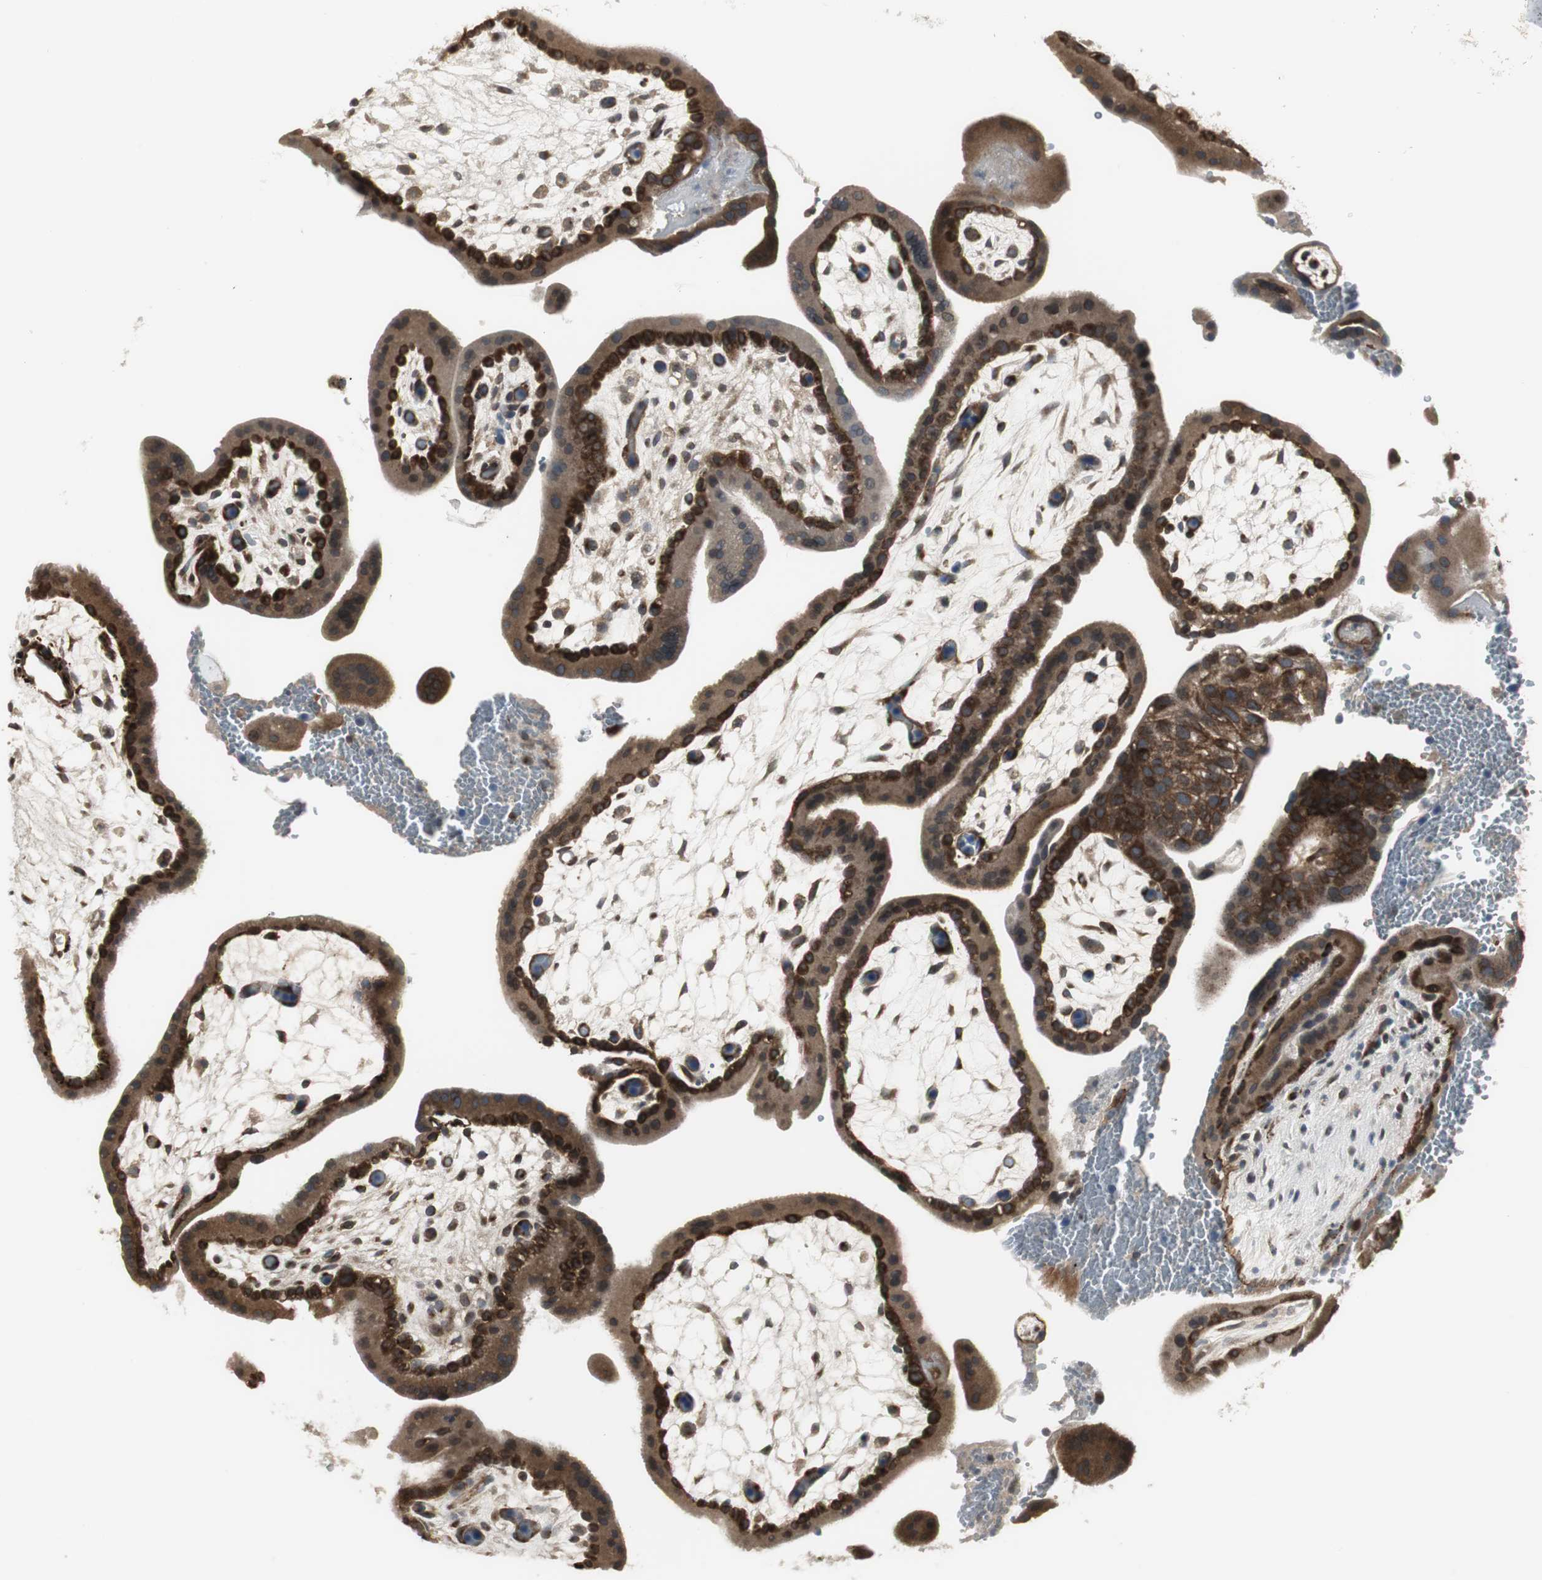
{"staining": {"intensity": "moderate", "quantity": ">75%", "location": "cytoplasmic/membranous"}, "tissue": "placenta", "cell_type": "Decidual cells", "image_type": "normal", "snomed": [{"axis": "morphology", "description": "Normal tissue, NOS"}, {"axis": "topography", "description": "Placenta"}], "caption": "Placenta was stained to show a protein in brown. There is medium levels of moderate cytoplasmic/membranous staining in about >75% of decidual cells. The staining is performed using DAB brown chromogen to label protein expression. The nuclei are counter-stained blue using hematoxylin.", "gene": "SCYL3", "patient": {"sex": "female", "age": 35}}